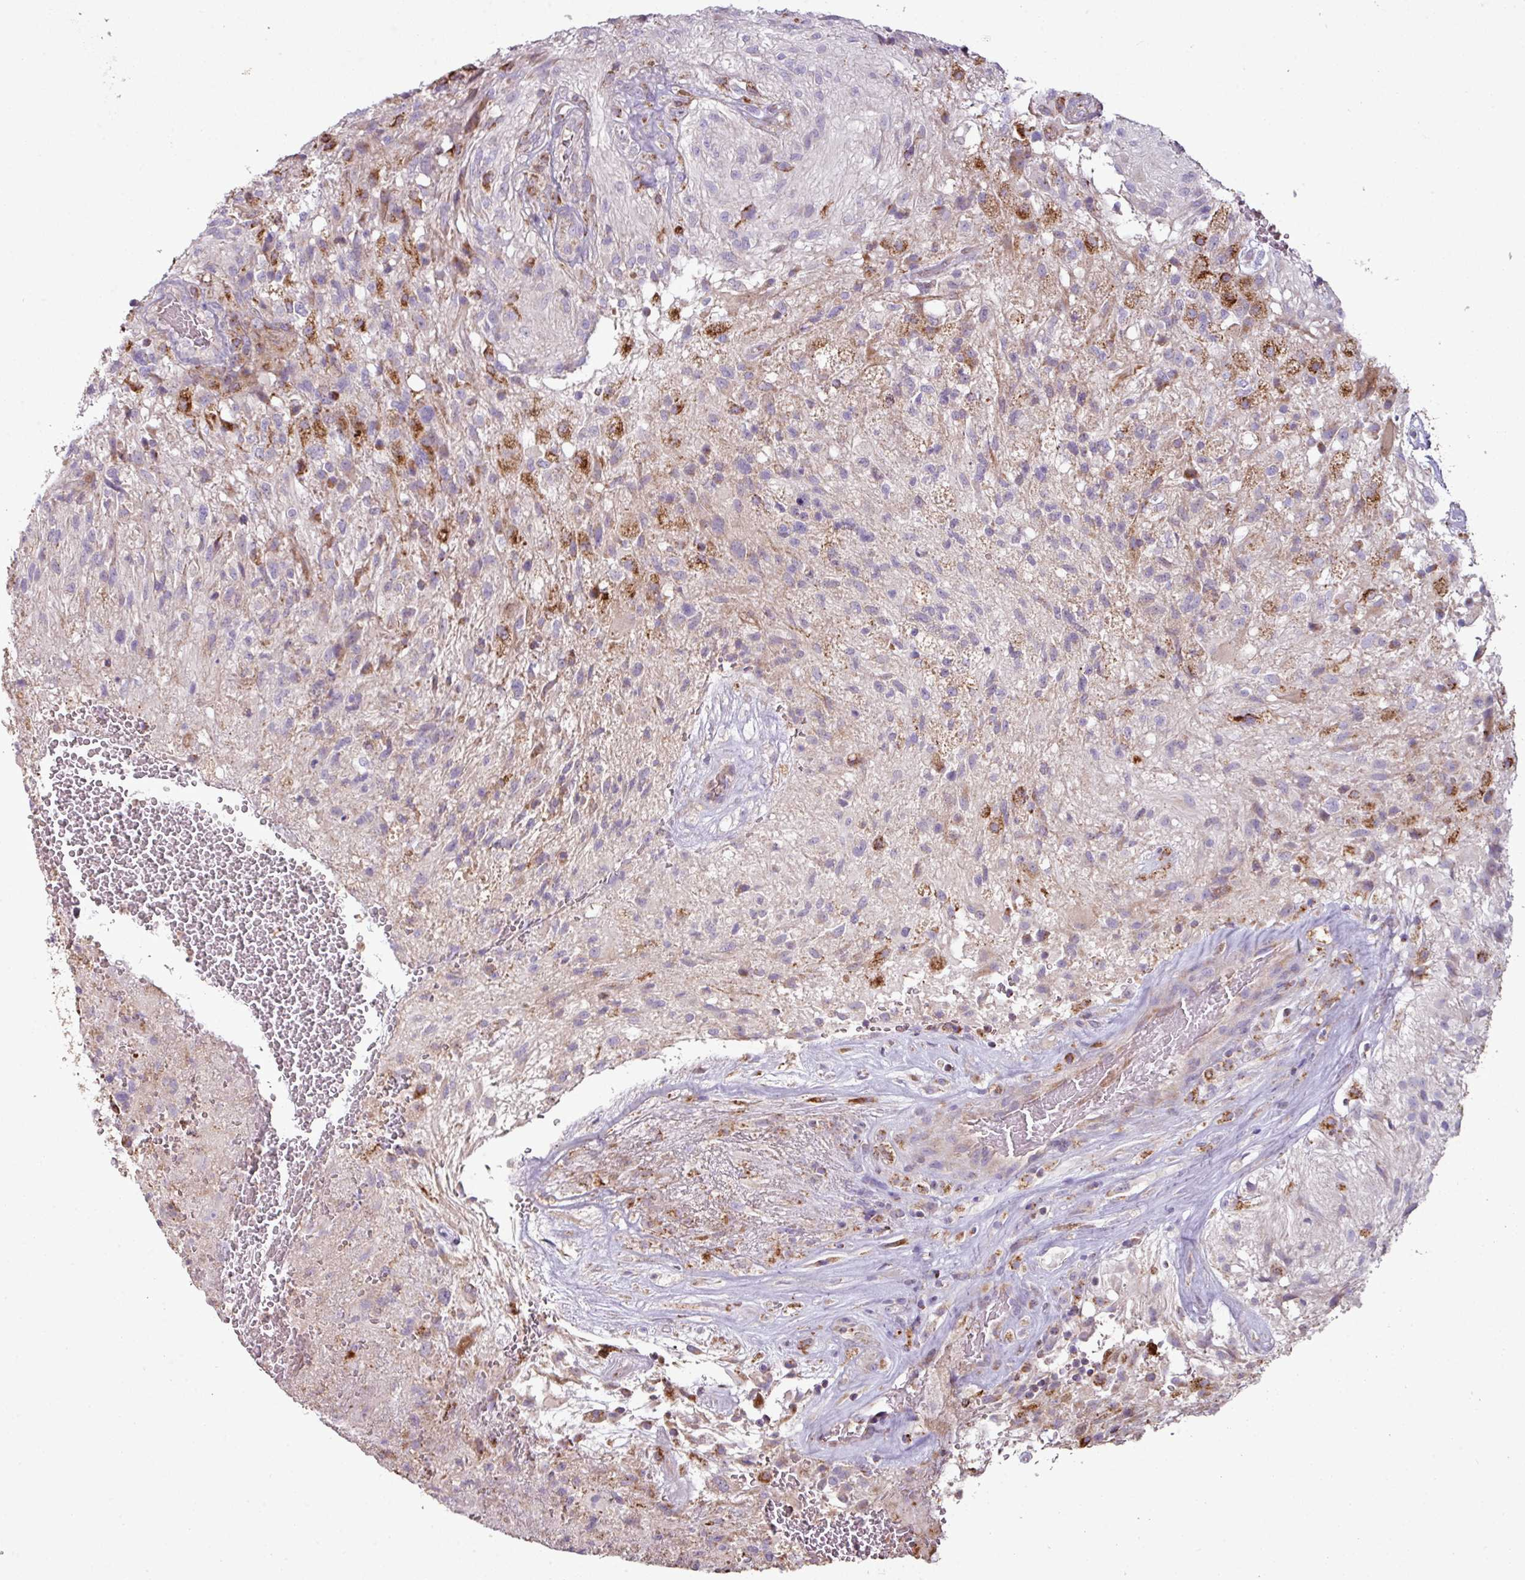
{"staining": {"intensity": "negative", "quantity": "none", "location": "none"}, "tissue": "glioma", "cell_type": "Tumor cells", "image_type": "cancer", "snomed": [{"axis": "morphology", "description": "Glioma, malignant, High grade"}, {"axis": "topography", "description": "Brain"}], "caption": "A high-resolution micrograph shows IHC staining of glioma, which reveals no significant positivity in tumor cells.", "gene": "SQOR", "patient": {"sex": "male", "age": 56}}